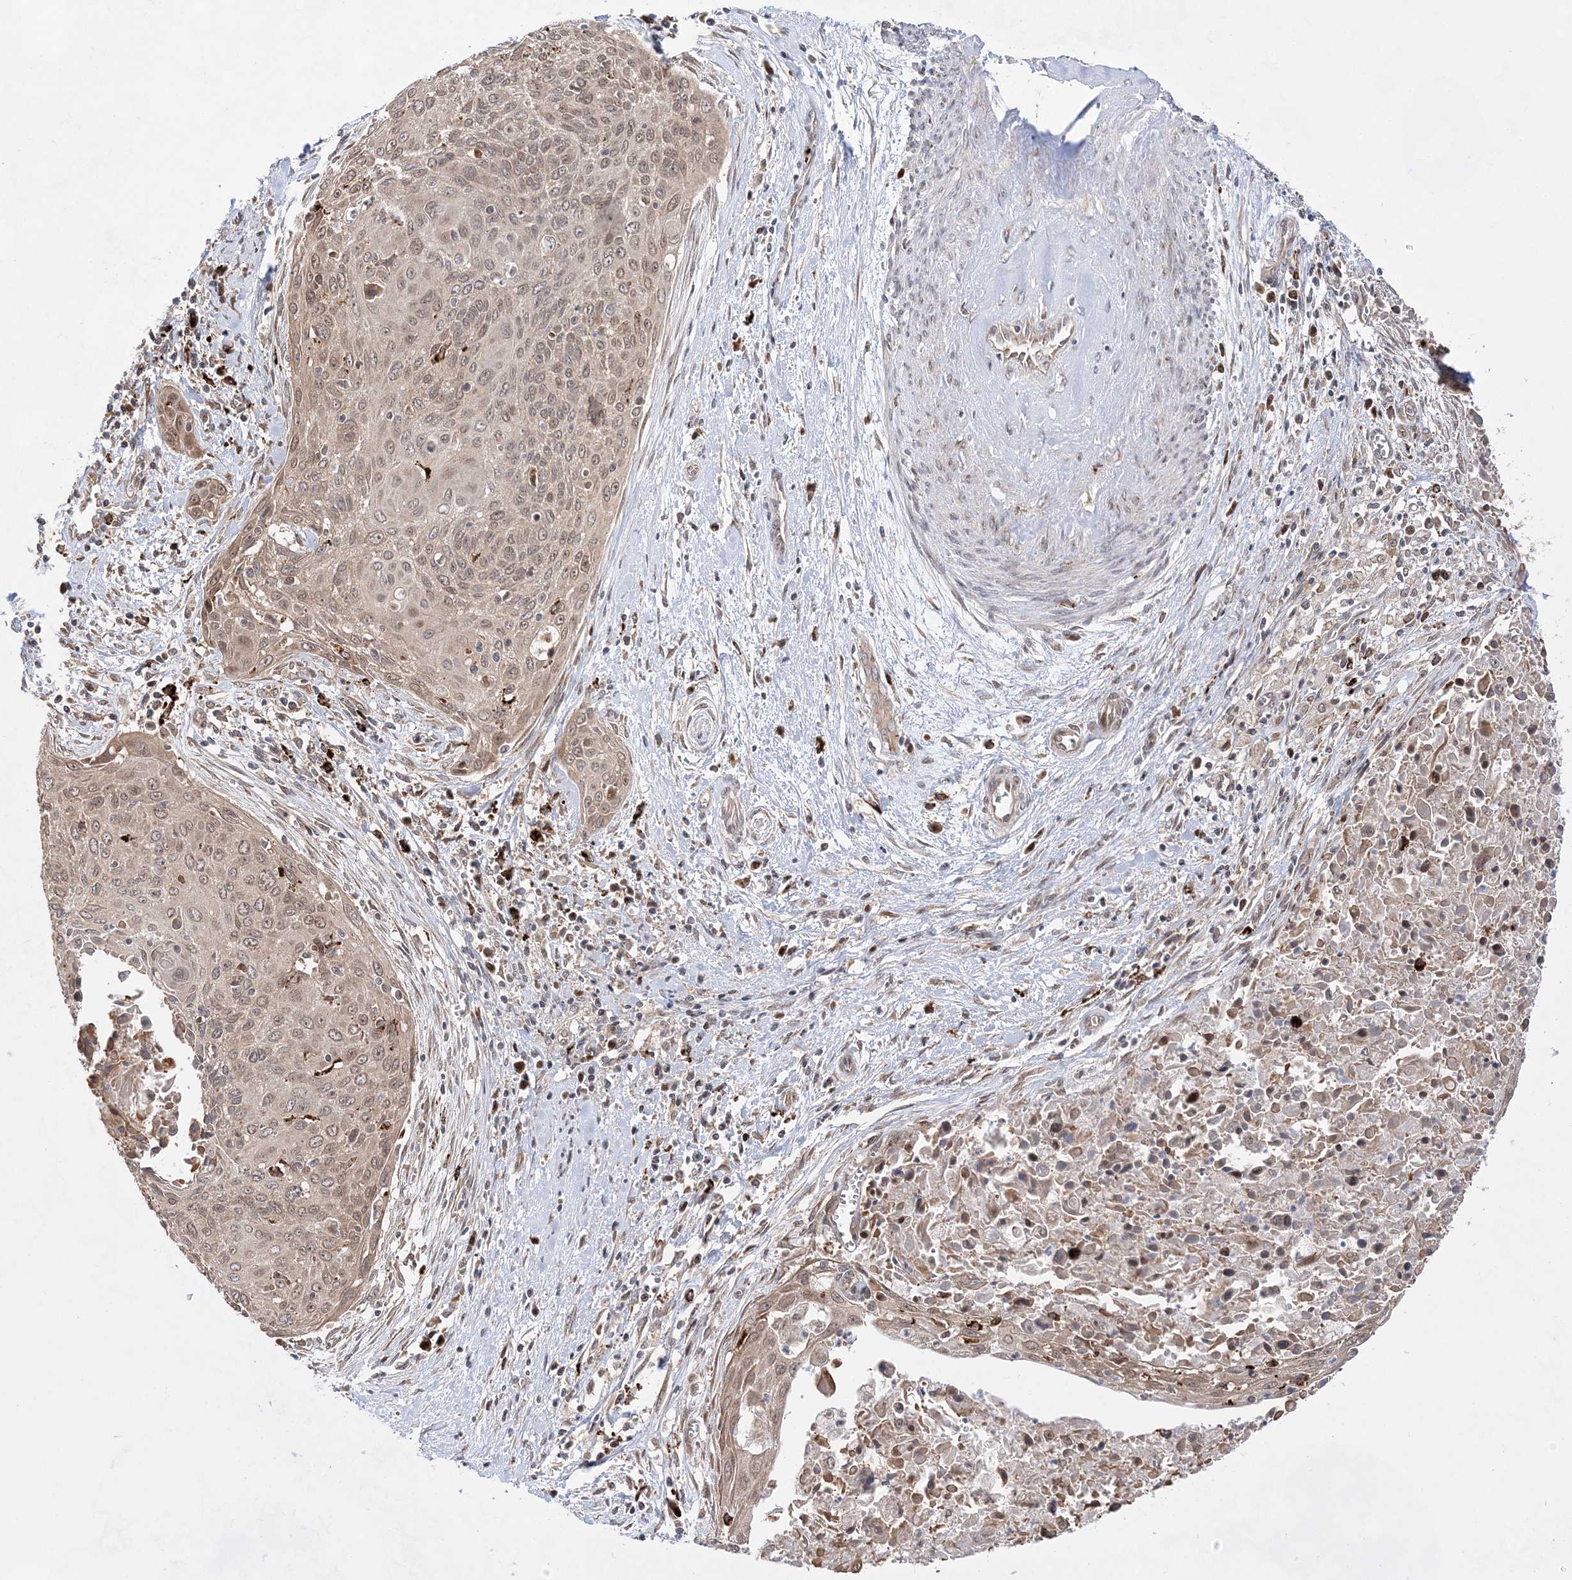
{"staining": {"intensity": "weak", "quantity": ">75%", "location": "cytoplasmic/membranous,nuclear"}, "tissue": "cervical cancer", "cell_type": "Tumor cells", "image_type": "cancer", "snomed": [{"axis": "morphology", "description": "Squamous cell carcinoma, NOS"}, {"axis": "topography", "description": "Cervix"}], "caption": "This image reveals IHC staining of human cervical squamous cell carcinoma, with low weak cytoplasmic/membranous and nuclear staining in about >75% of tumor cells.", "gene": "ANAPC15", "patient": {"sex": "female", "age": 55}}